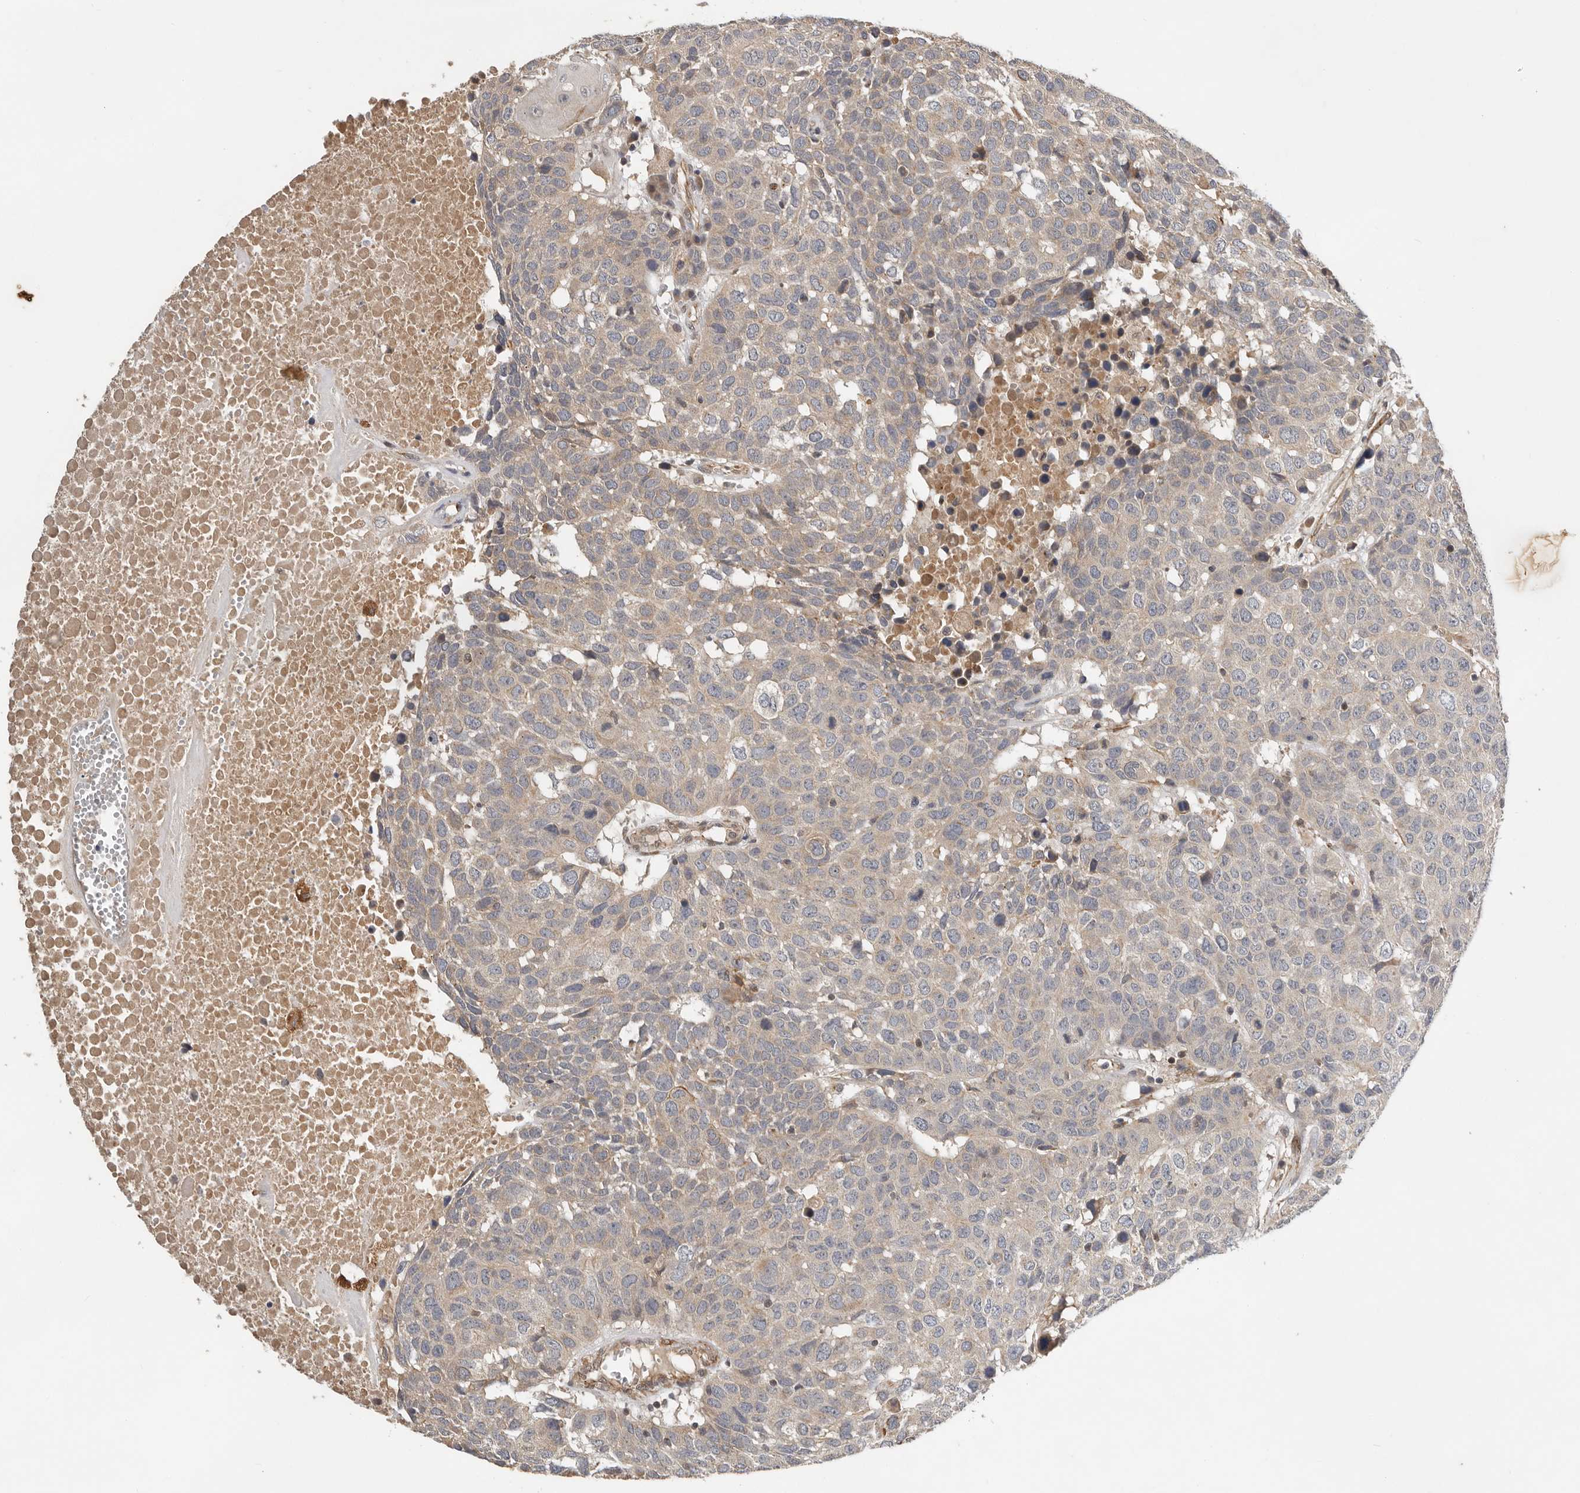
{"staining": {"intensity": "weak", "quantity": "25%-75%", "location": "cytoplasmic/membranous"}, "tissue": "head and neck cancer", "cell_type": "Tumor cells", "image_type": "cancer", "snomed": [{"axis": "morphology", "description": "Squamous cell carcinoma, NOS"}, {"axis": "topography", "description": "Head-Neck"}], "caption": "An immunohistochemistry (IHC) photomicrograph of neoplastic tissue is shown. Protein staining in brown labels weak cytoplasmic/membranous positivity in head and neck cancer (squamous cell carcinoma) within tumor cells. (DAB (3,3'-diaminobenzidine) IHC, brown staining for protein, blue staining for nuclei).", "gene": "RNF157", "patient": {"sex": "male", "age": 66}}